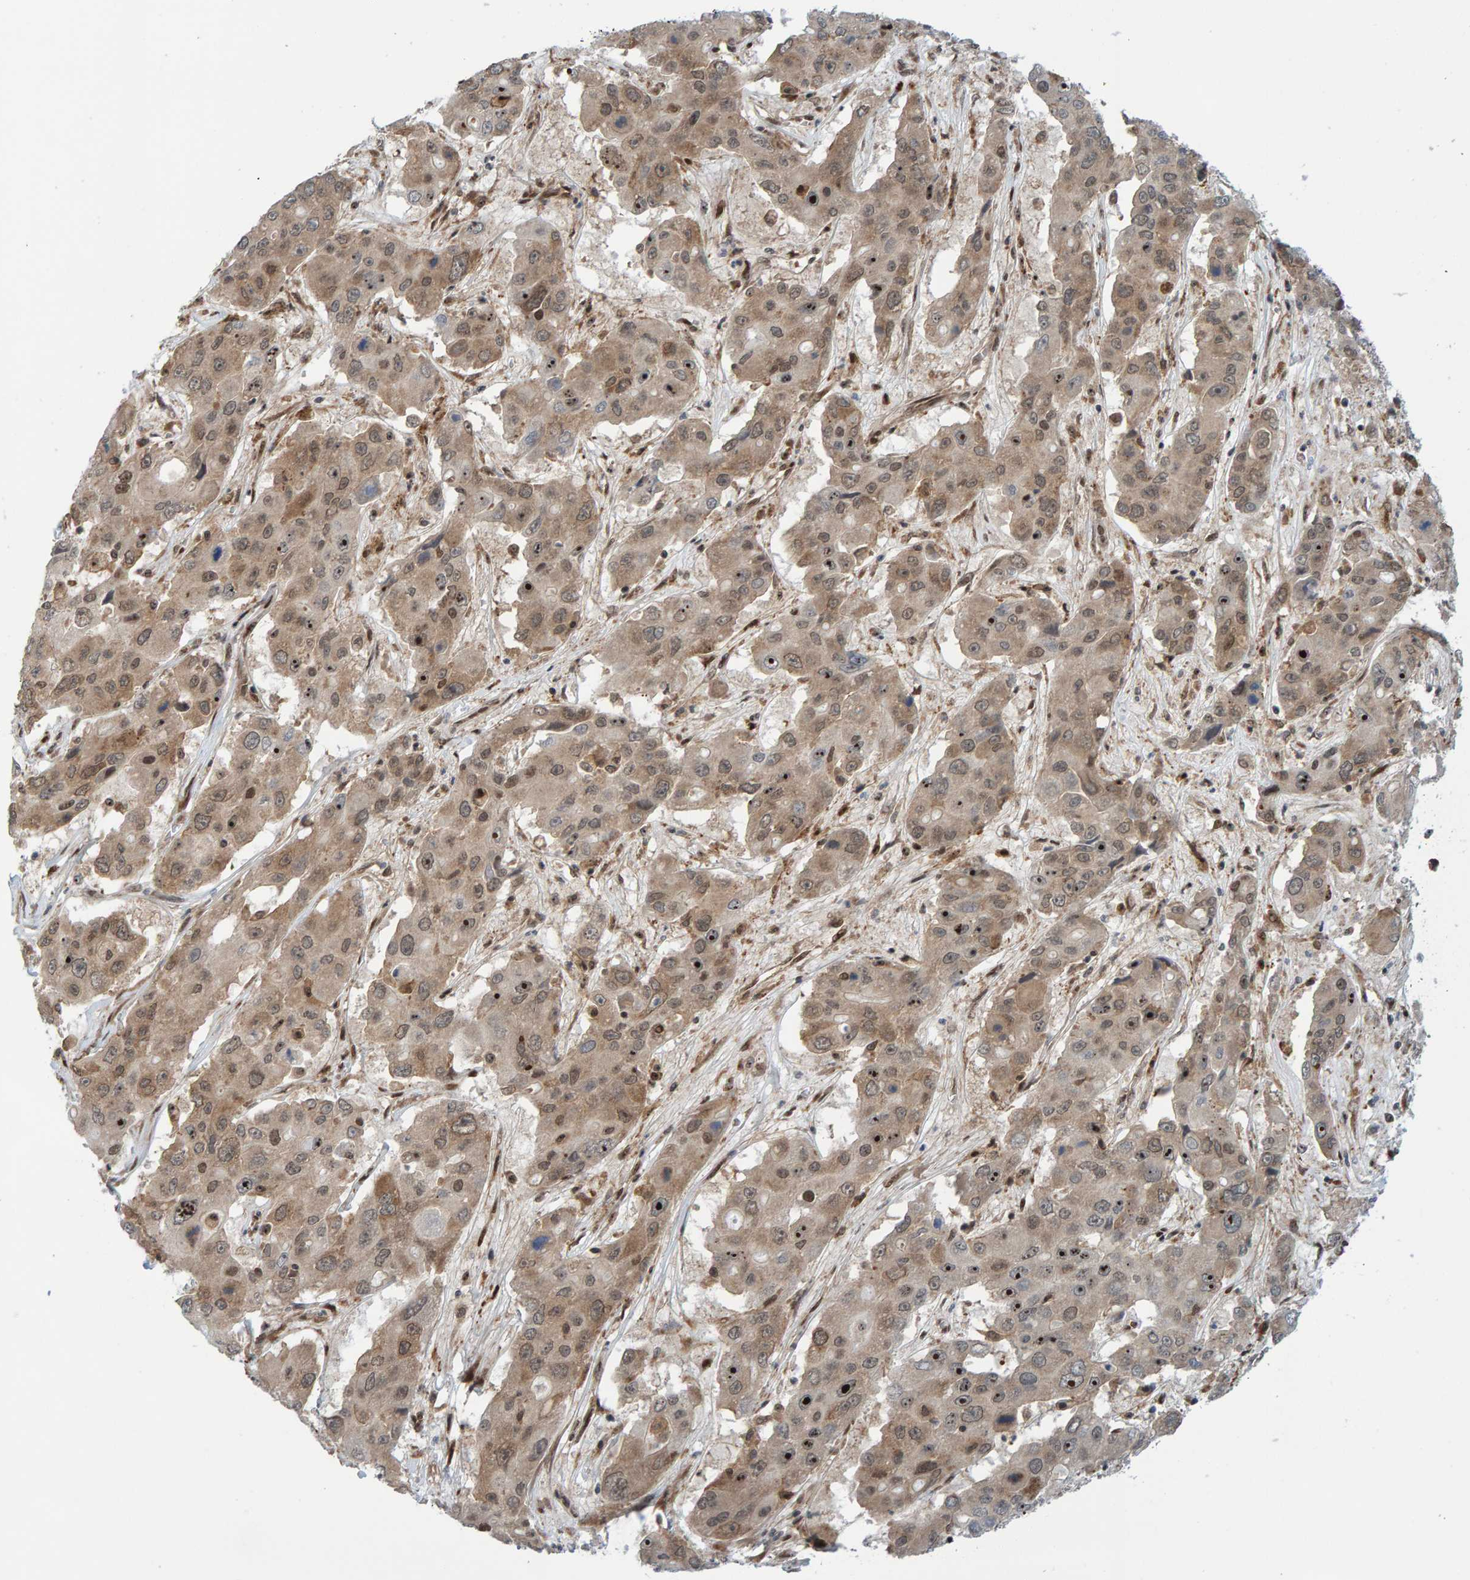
{"staining": {"intensity": "strong", "quantity": "<25%", "location": "cytoplasmic/membranous,nuclear"}, "tissue": "liver cancer", "cell_type": "Tumor cells", "image_type": "cancer", "snomed": [{"axis": "morphology", "description": "Cholangiocarcinoma"}, {"axis": "topography", "description": "Liver"}], "caption": "The micrograph displays staining of cholangiocarcinoma (liver), revealing strong cytoplasmic/membranous and nuclear protein expression (brown color) within tumor cells.", "gene": "ZNF366", "patient": {"sex": "male", "age": 67}}